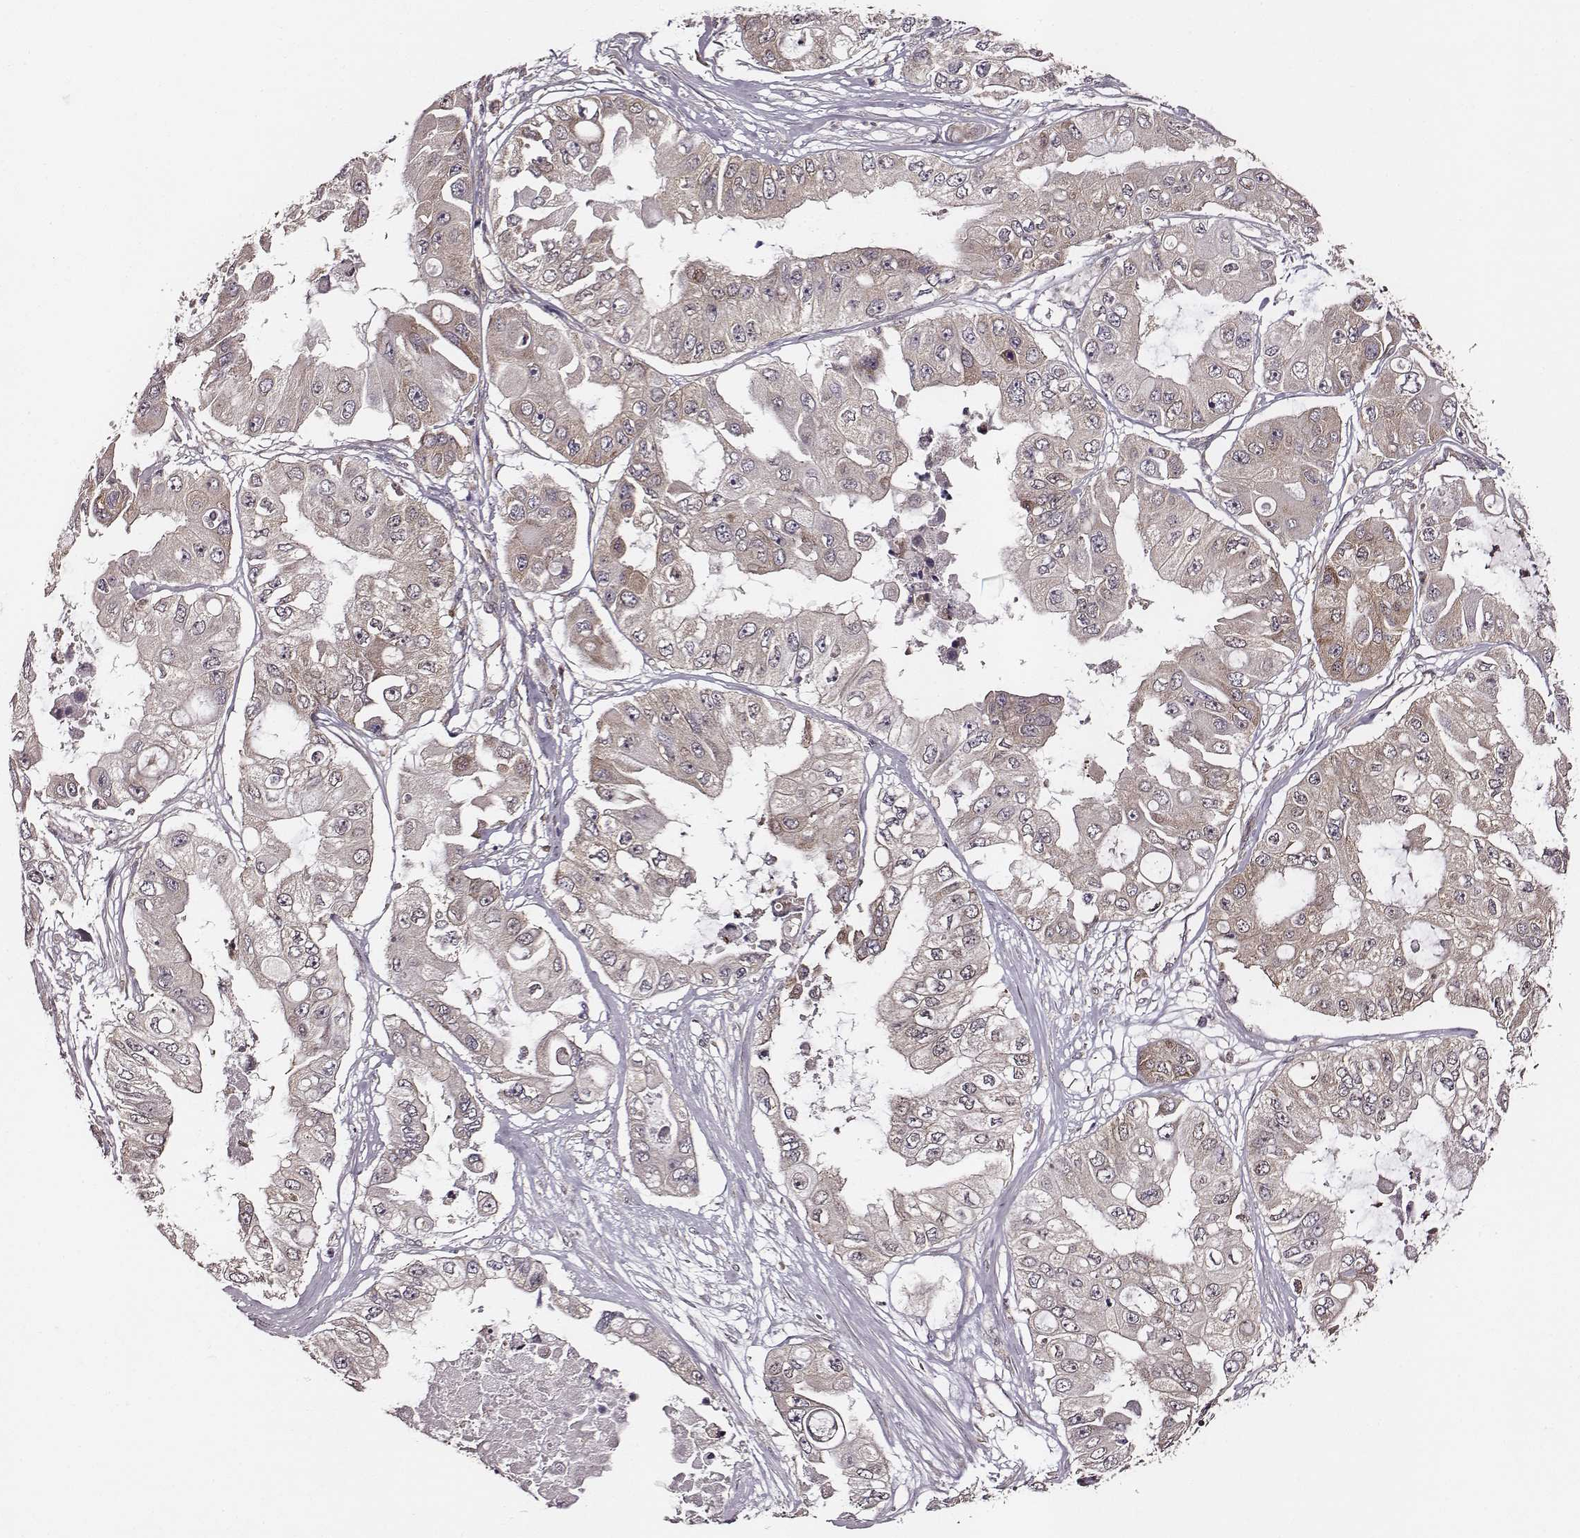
{"staining": {"intensity": "weak", "quantity": "25%-75%", "location": "cytoplasmic/membranous"}, "tissue": "ovarian cancer", "cell_type": "Tumor cells", "image_type": "cancer", "snomed": [{"axis": "morphology", "description": "Cystadenocarcinoma, serous, NOS"}, {"axis": "topography", "description": "Ovary"}], "caption": "Immunohistochemistry (IHC) (DAB (3,3'-diaminobenzidine)) staining of human ovarian cancer shows weak cytoplasmic/membranous protein expression in about 25%-75% of tumor cells. Nuclei are stained in blue.", "gene": "VPS26A", "patient": {"sex": "female", "age": 56}}